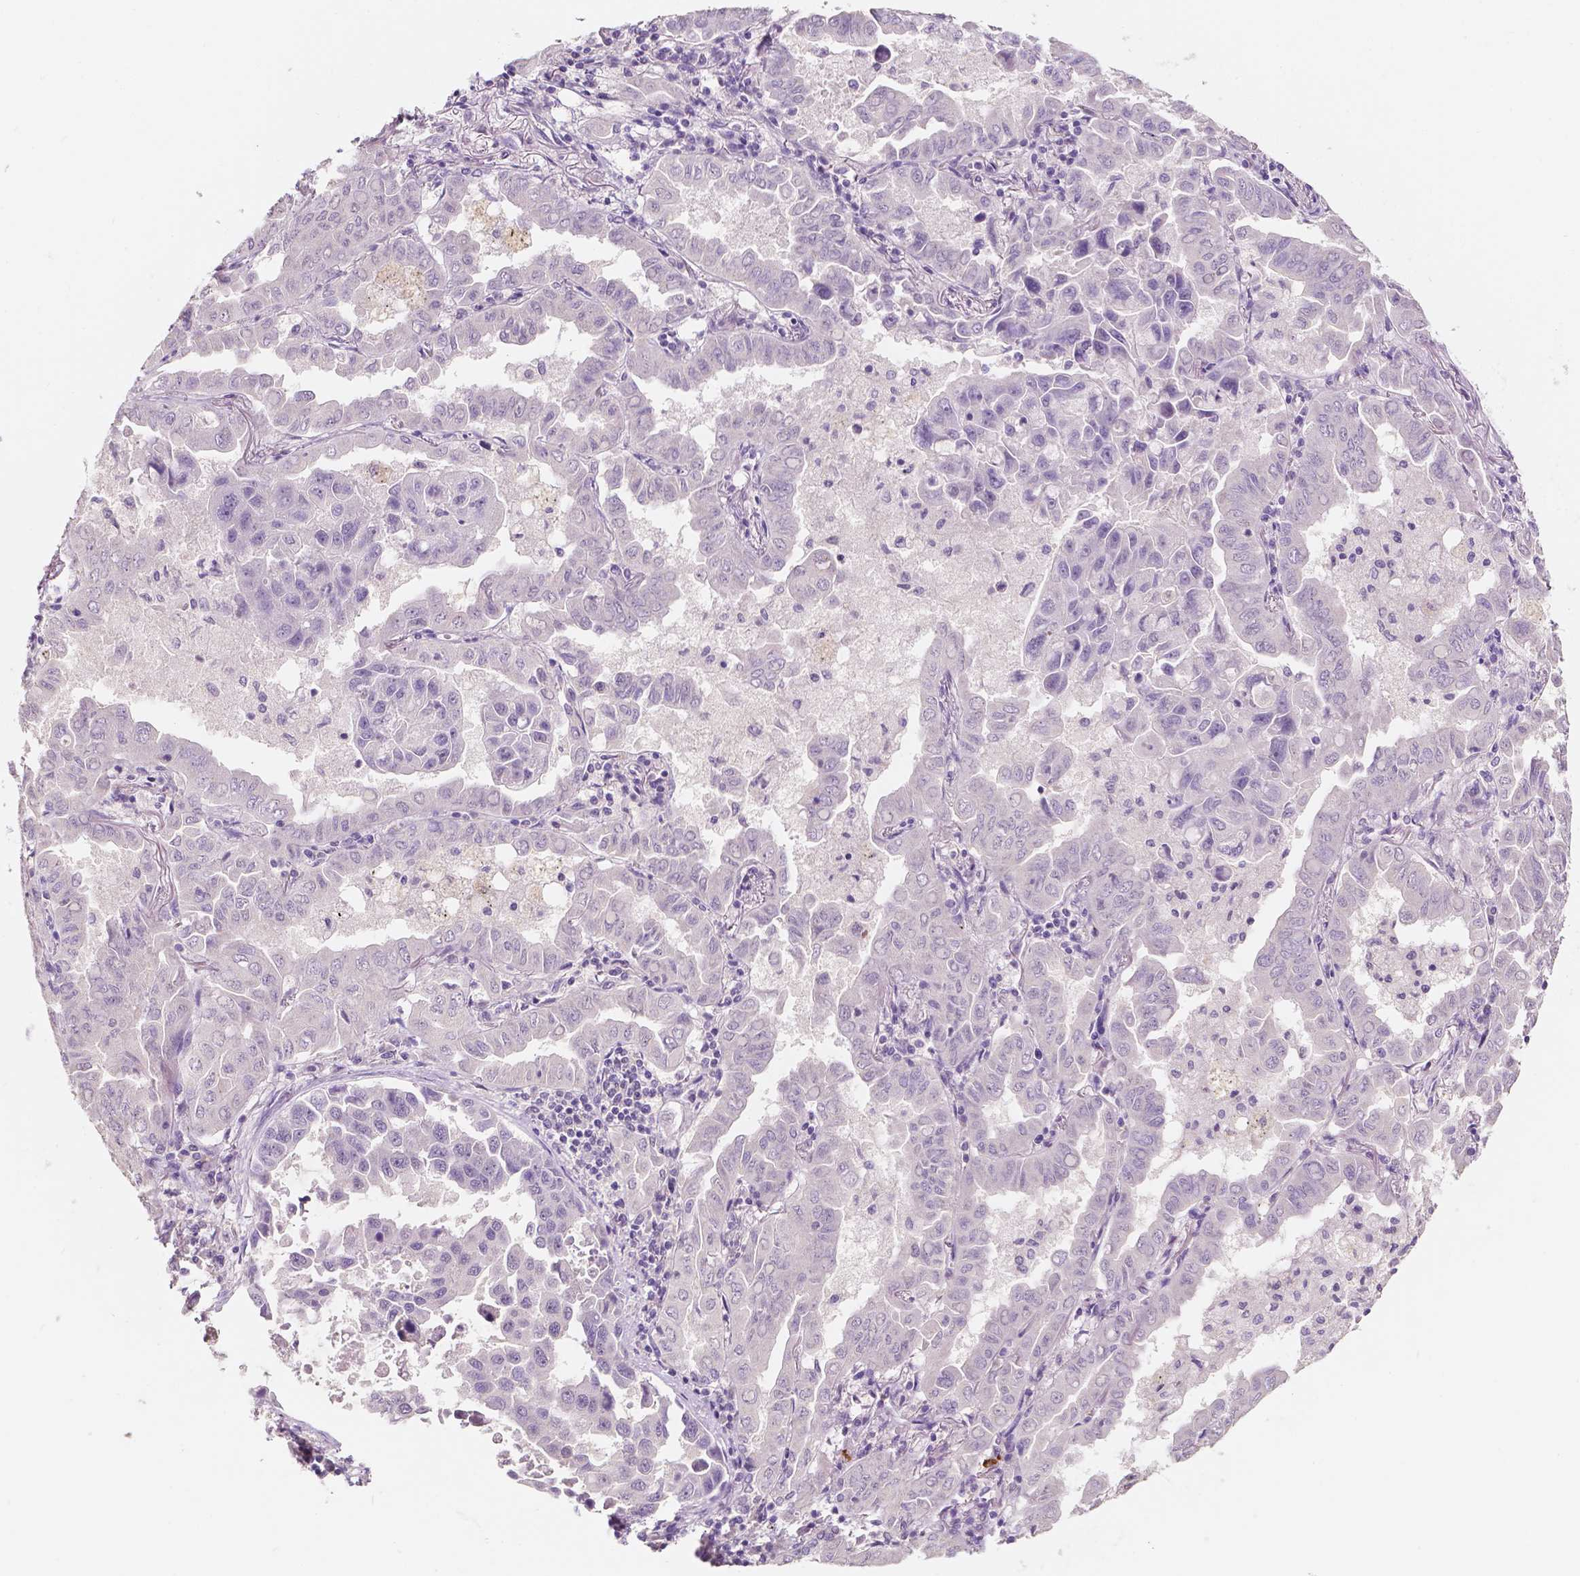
{"staining": {"intensity": "negative", "quantity": "none", "location": "none"}, "tissue": "lung cancer", "cell_type": "Tumor cells", "image_type": "cancer", "snomed": [{"axis": "morphology", "description": "Adenocarcinoma, NOS"}, {"axis": "topography", "description": "Lung"}], "caption": "Adenocarcinoma (lung) was stained to show a protein in brown. There is no significant positivity in tumor cells.", "gene": "SIRT2", "patient": {"sex": "male", "age": 64}}